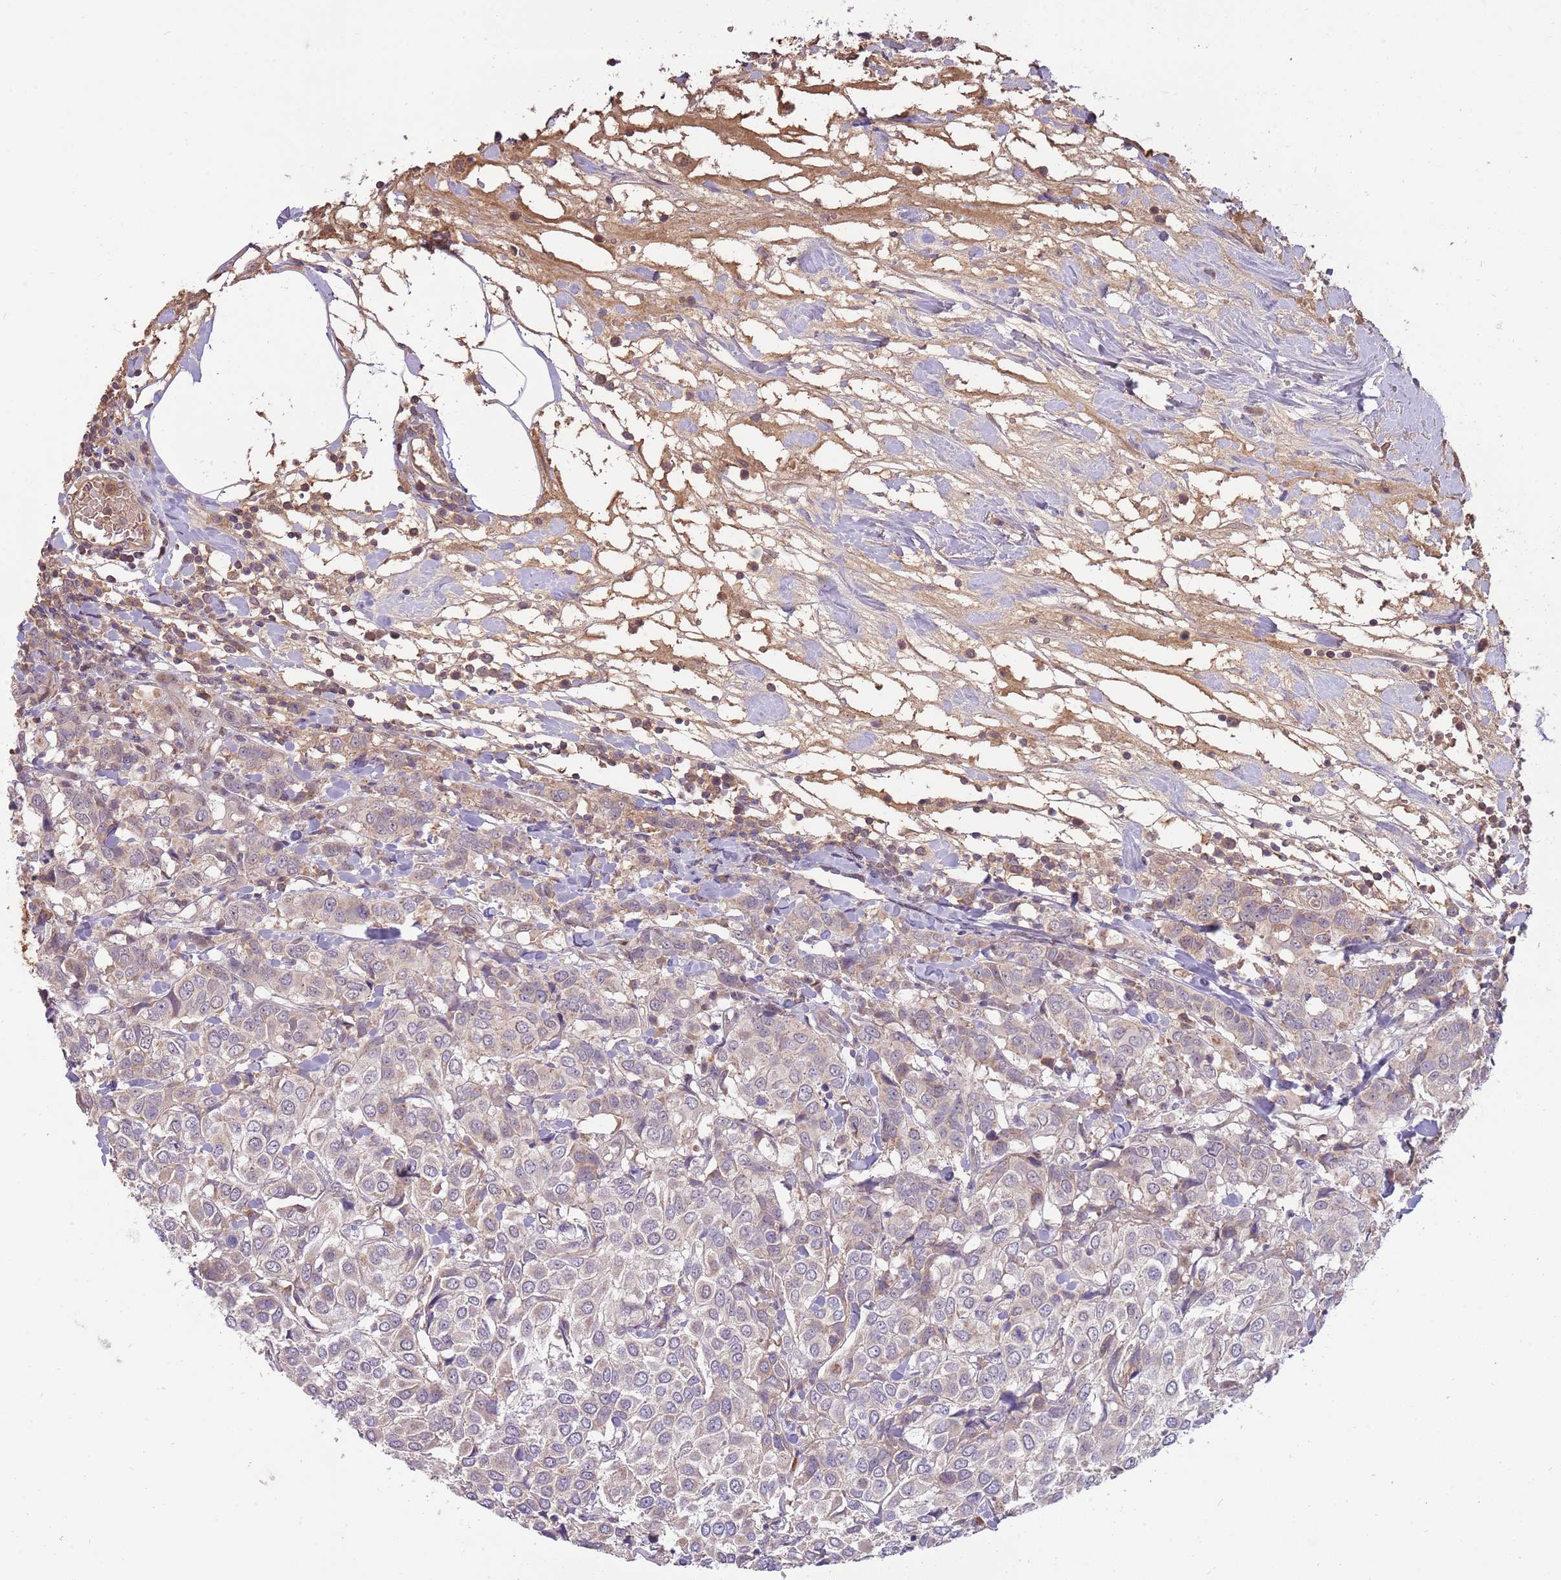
{"staining": {"intensity": "weak", "quantity": "25%-75%", "location": "cytoplasmic/membranous,nuclear"}, "tissue": "breast cancer", "cell_type": "Tumor cells", "image_type": "cancer", "snomed": [{"axis": "morphology", "description": "Duct carcinoma"}, {"axis": "topography", "description": "Breast"}], "caption": "Weak cytoplasmic/membranous and nuclear protein expression is seen in about 25%-75% of tumor cells in breast infiltrating ductal carcinoma. (DAB (3,3'-diaminobenzidine) IHC, brown staining for protein, blue staining for nuclei).", "gene": "NBPF6", "patient": {"sex": "female", "age": 55}}